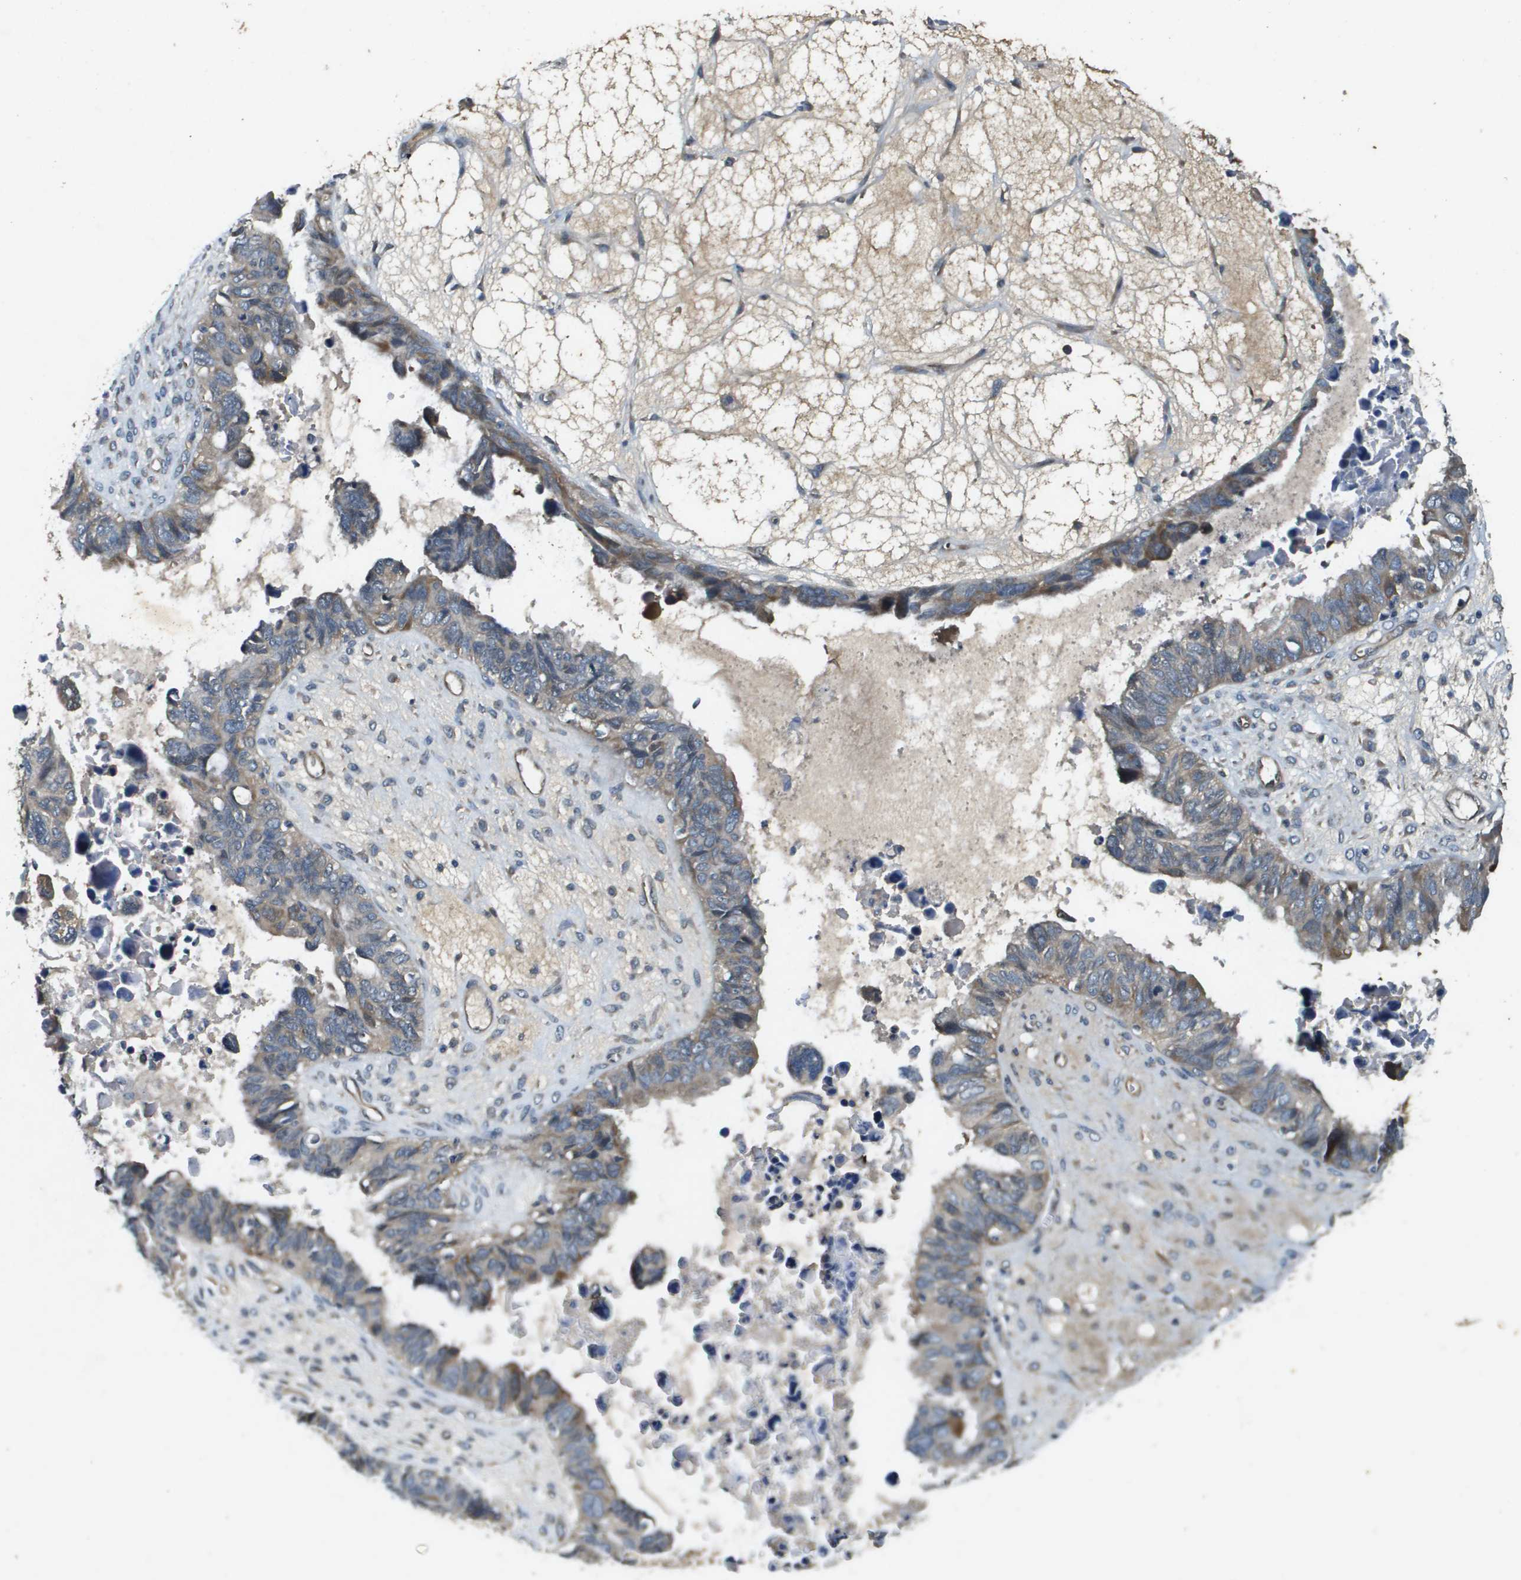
{"staining": {"intensity": "moderate", "quantity": "25%-75%", "location": "cytoplasmic/membranous"}, "tissue": "ovarian cancer", "cell_type": "Tumor cells", "image_type": "cancer", "snomed": [{"axis": "morphology", "description": "Cystadenocarcinoma, serous, NOS"}, {"axis": "topography", "description": "Ovary"}], "caption": "Ovarian cancer (serous cystadenocarcinoma) was stained to show a protein in brown. There is medium levels of moderate cytoplasmic/membranous positivity in about 25%-75% of tumor cells.", "gene": "PGAP3", "patient": {"sex": "female", "age": 79}}